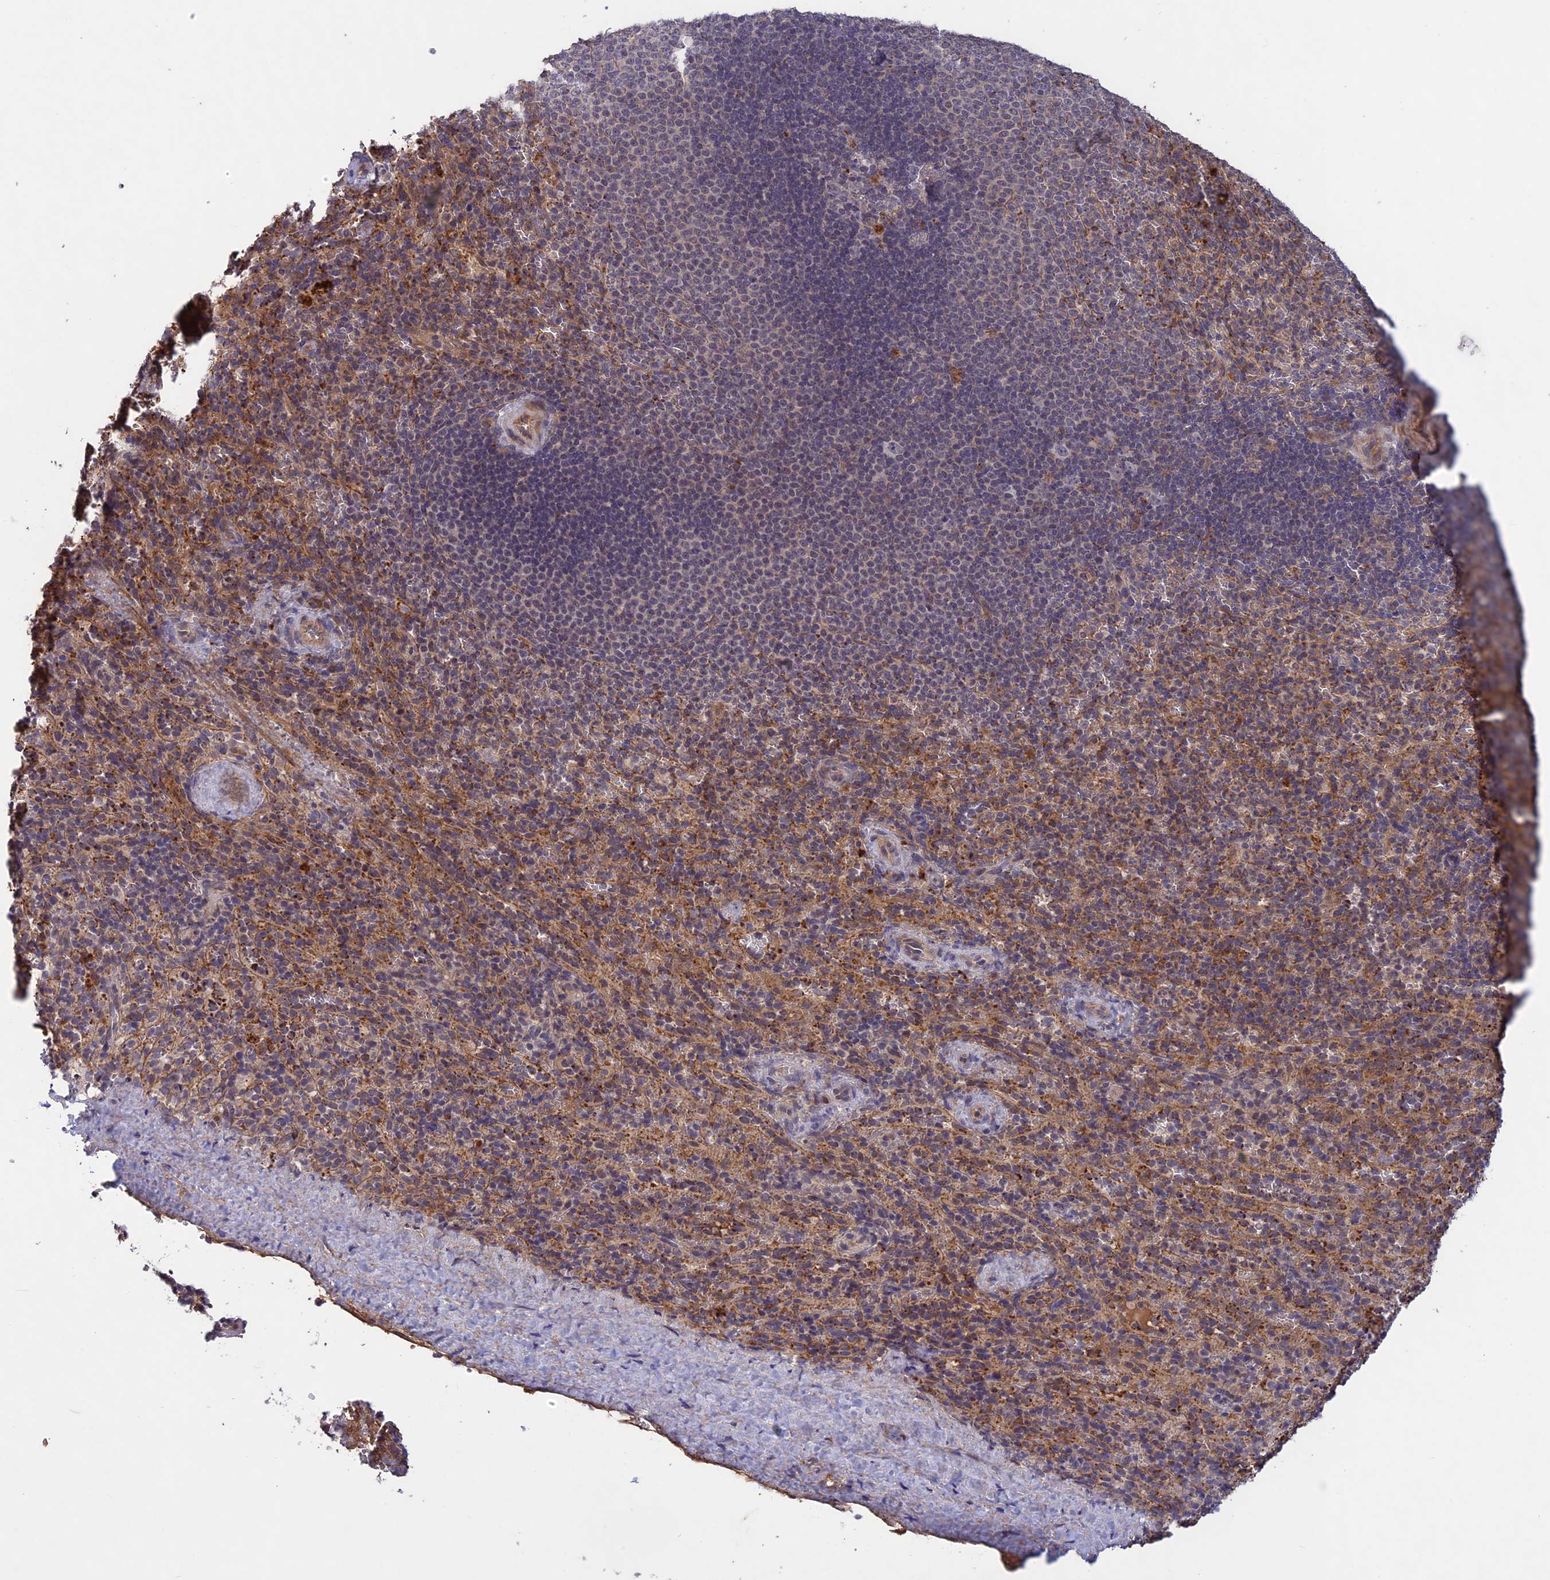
{"staining": {"intensity": "moderate", "quantity": "<25%", "location": "cytoplasmic/membranous"}, "tissue": "spleen", "cell_type": "Cells in red pulp", "image_type": "normal", "snomed": [{"axis": "morphology", "description": "Normal tissue, NOS"}, {"axis": "topography", "description": "Spleen"}], "caption": "This is a histology image of immunohistochemistry staining of benign spleen, which shows moderate staining in the cytoplasmic/membranous of cells in red pulp.", "gene": "ADO", "patient": {"sex": "female", "age": 21}}